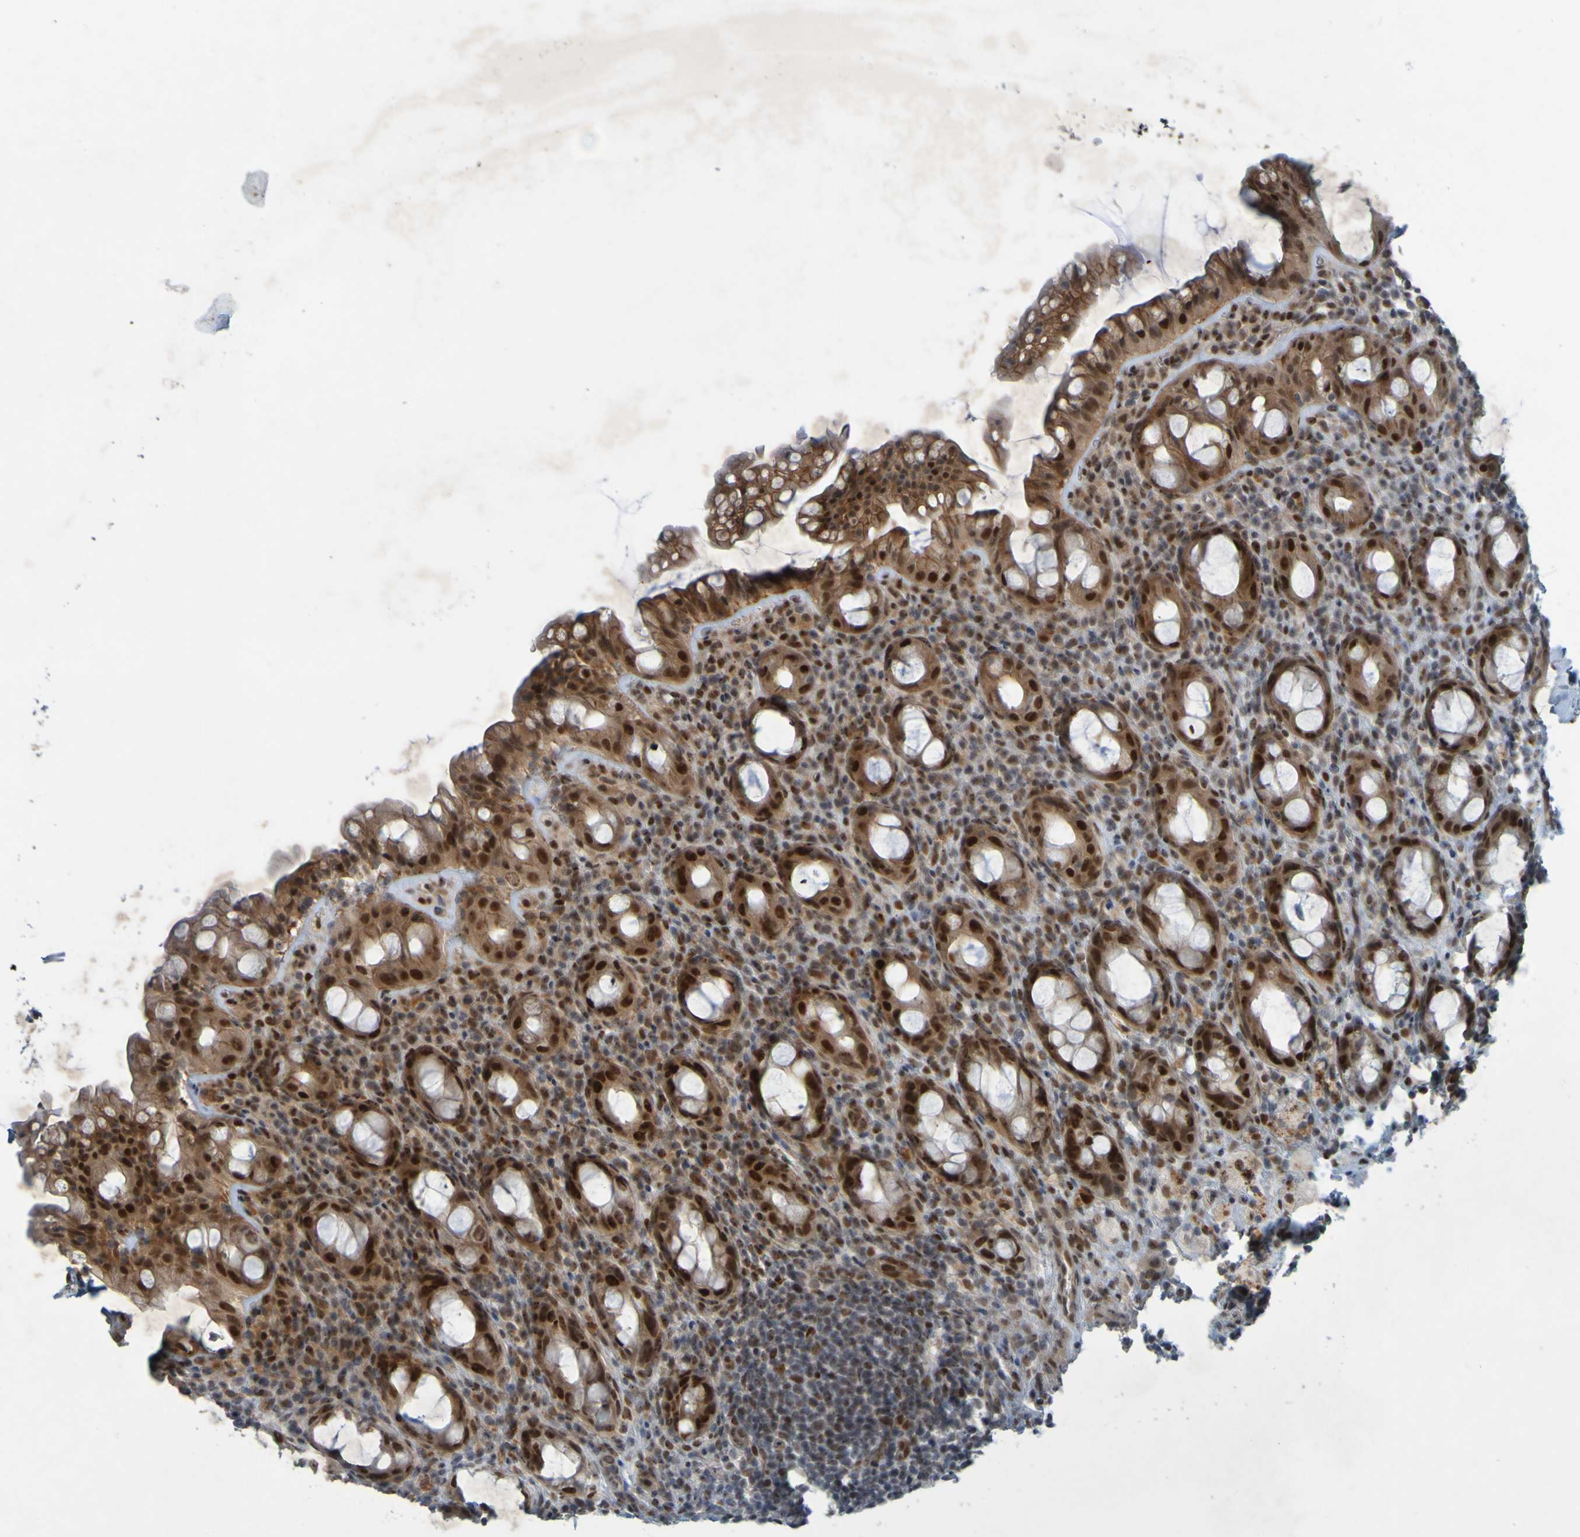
{"staining": {"intensity": "strong", "quantity": ">75%", "location": "cytoplasmic/membranous,nuclear"}, "tissue": "rectum", "cell_type": "Glandular cells", "image_type": "normal", "snomed": [{"axis": "morphology", "description": "Normal tissue, NOS"}, {"axis": "topography", "description": "Rectum"}], "caption": "This photomicrograph displays immunohistochemistry staining of unremarkable rectum, with high strong cytoplasmic/membranous,nuclear expression in about >75% of glandular cells.", "gene": "MCPH1", "patient": {"sex": "male", "age": 44}}